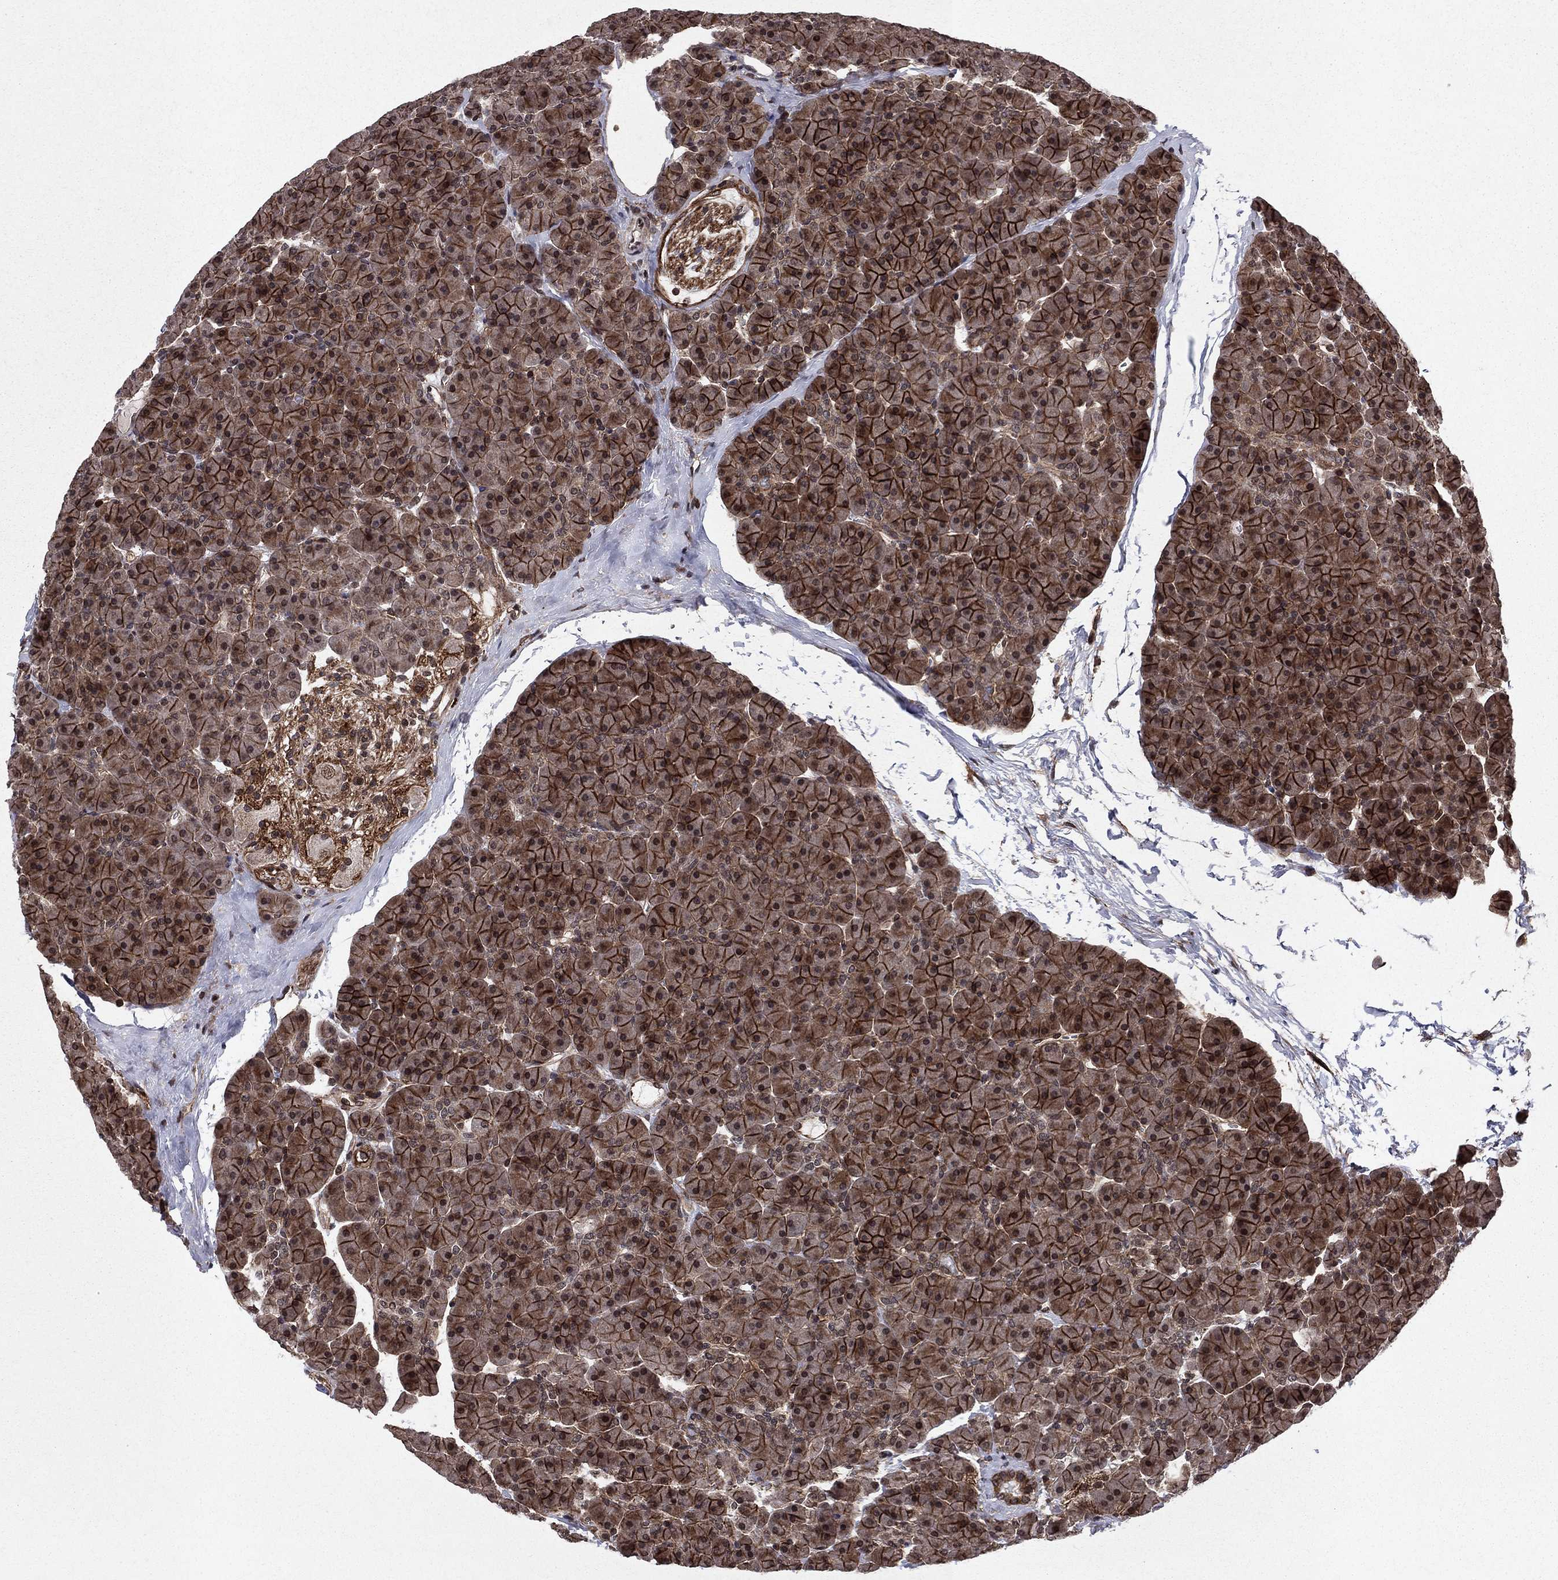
{"staining": {"intensity": "strong", "quantity": ">75%", "location": "cytoplasmic/membranous,nuclear"}, "tissue": "pancreas", "cell_type": "Exocrine glandular cells", "image_type": "normal", "snomed": [{"axis": "morphology", "description": "Normal tissue, NOS"}, {"axis": "topography", "description": "Pancreas"}], "caption": "High-magnification brightfield microscopy of normal pancreas stained with DAB (3,3'-diaminobenzidine) (brown) and counterstained with hematoxylin (blue). exocrine glandular cells exhibit strong cytoplasmic/membranous,nuclear expression is identified in about>75% of cells. Immunohistochemistry stains the protein of interest in brown and the nuclei are stained blue.", "gene": "SSX2IP", "patient": {"sex": "female", "age": 44}}